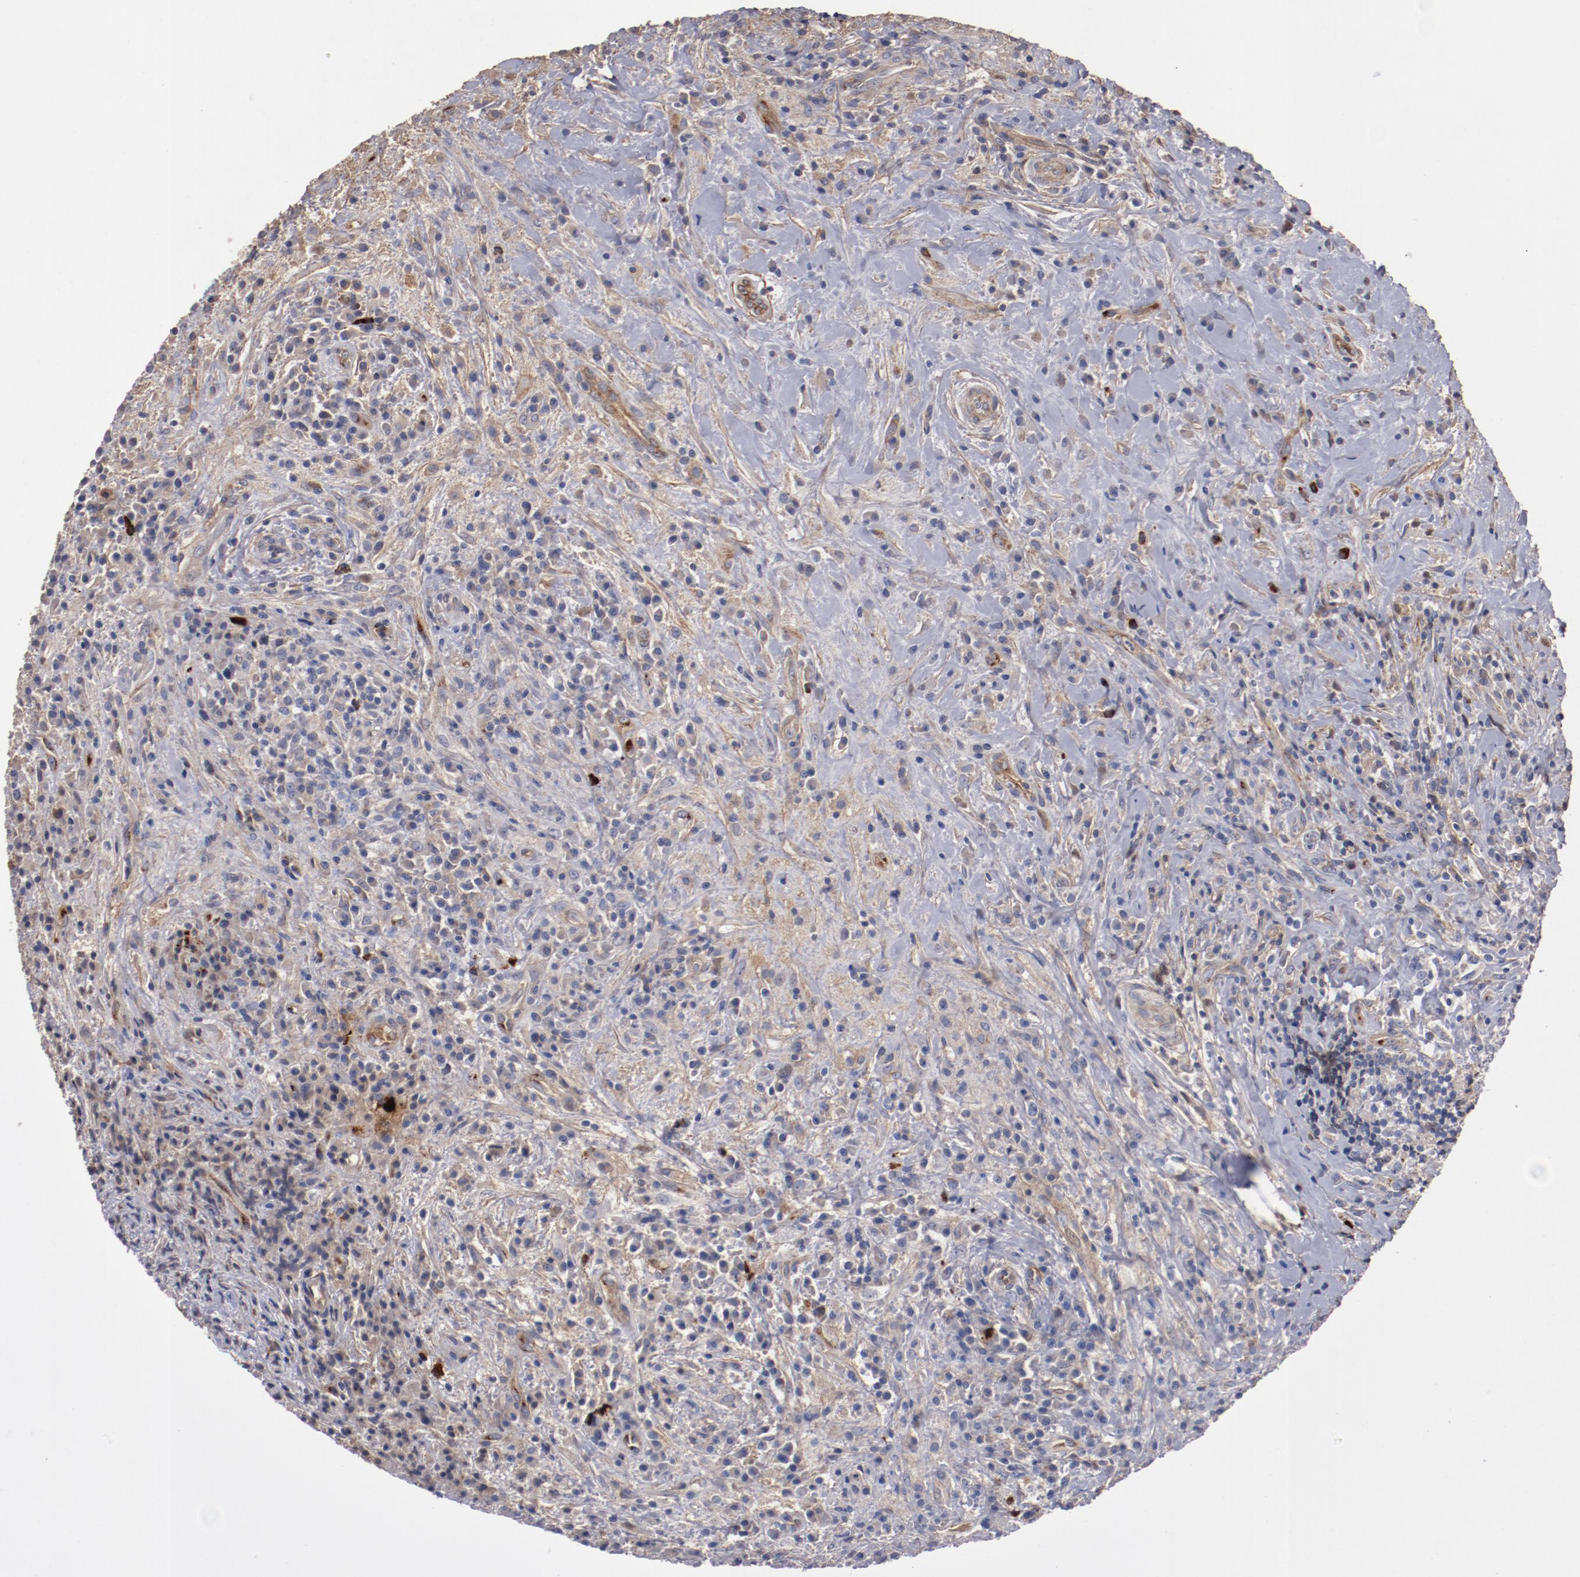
{"staining": {"intensity": "weak", "quantity": "<25%", "location": "cytoplasmic/membranous"}, "tissue": "lymphoma", "cell_type": "Tumor cells", "image_type": "cancer", "snomed": [{"axis": "morphology", "description": "Hodgkin's disease, NOS"}, {"axis": "topography", "description": "Lymph node"}], "caption": "Immunohistochemistry micrograph of human lymphoma stained for a protein (brown), which exhibits no expression in tumor cells. (DAB immunohistochemistry visualized using brightfield microscopy, high magnification).", "gene": "DIPK2B", "patient": {"sex": "female", "age": 25}}